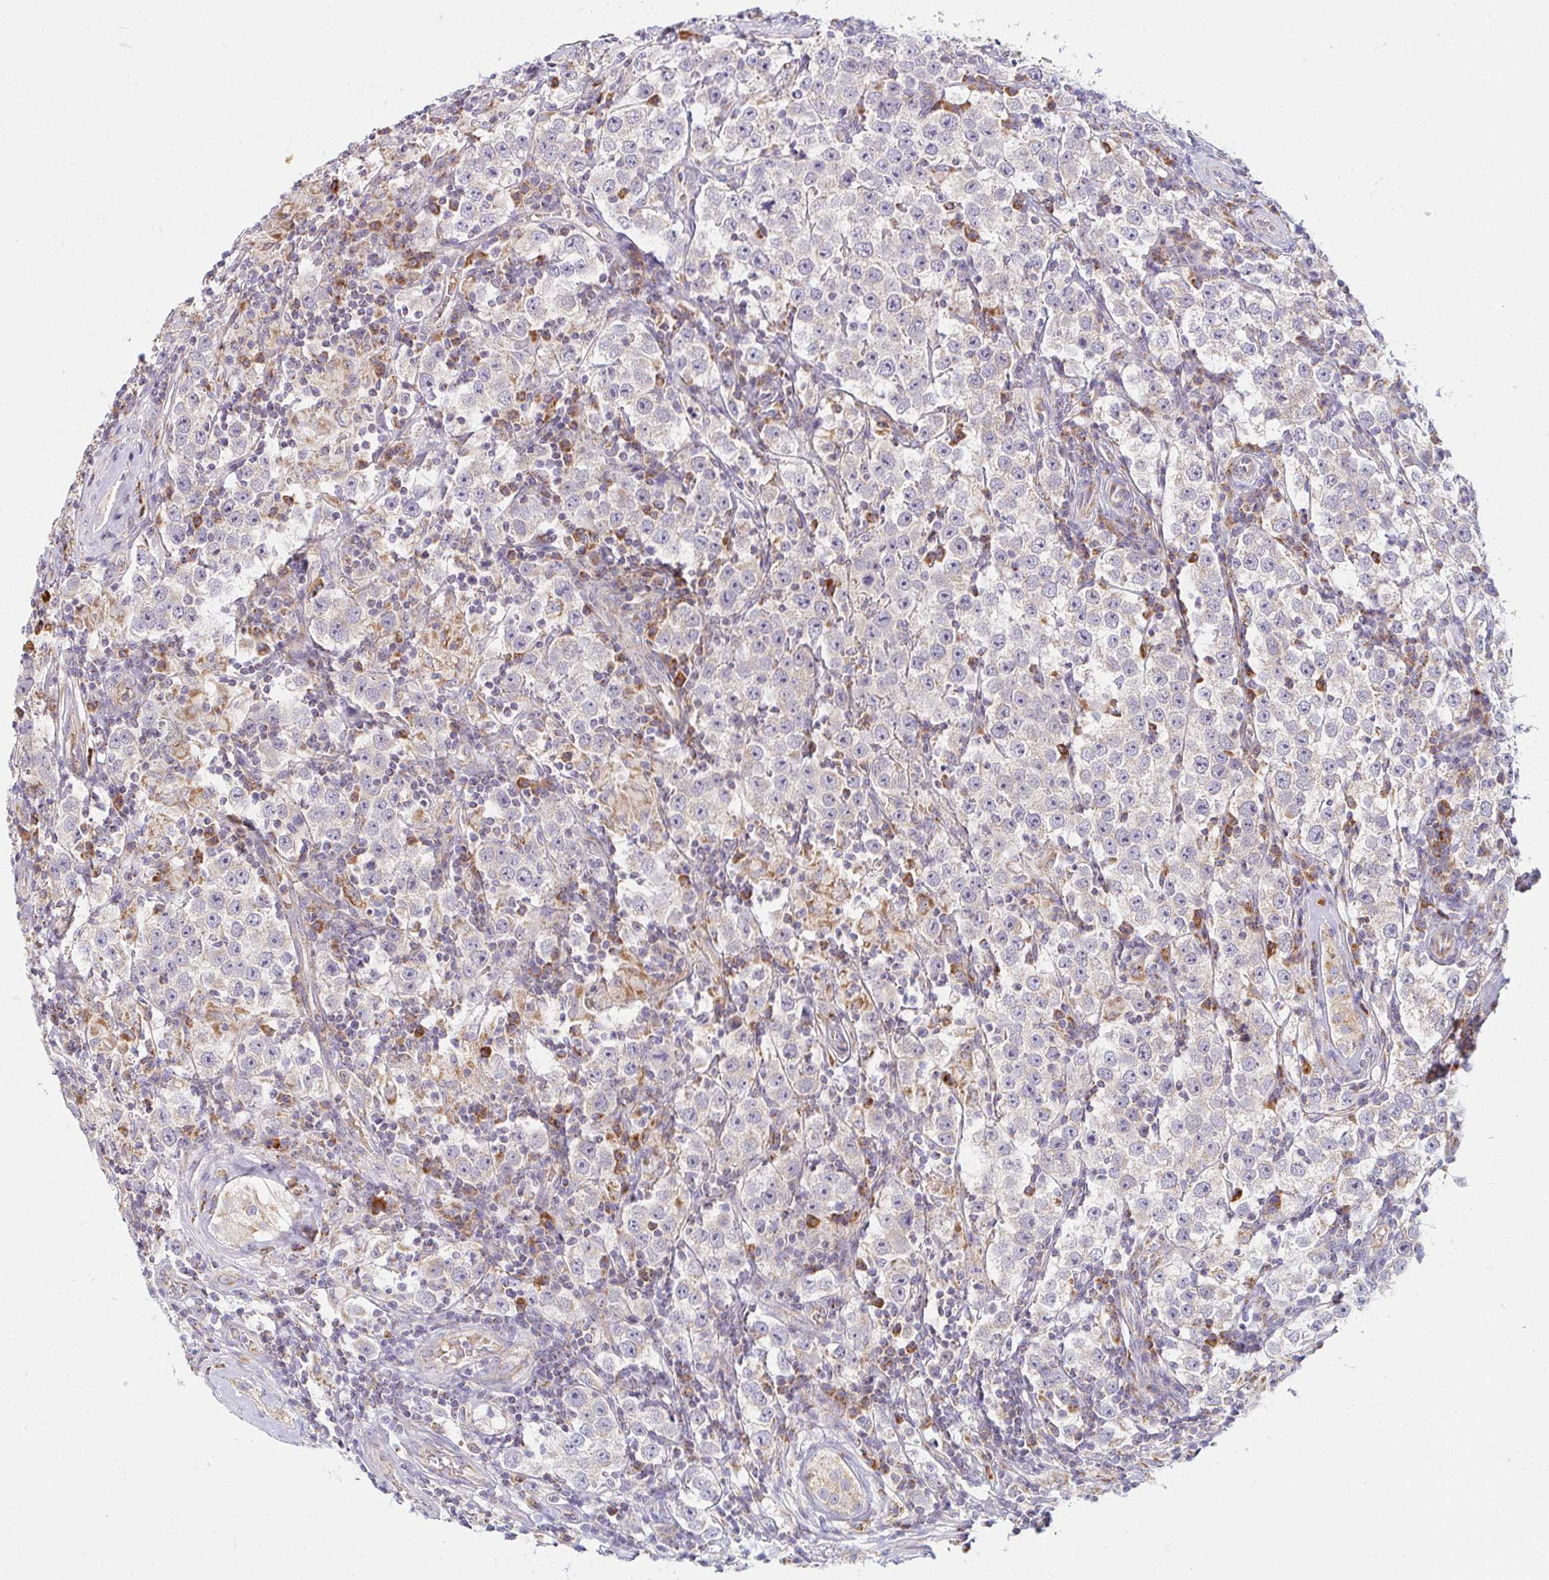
{"staining": {"intensity": "weak", "quantity": "<25%", "location": "cytoplasmic/membranous"}, "tissue": "urothelial cancer", "cell_type": "Tumor cells", "image_type": "cancer", "snomed": [{"axis": "morphology", "description": "Normal tissue, NOS"}, {"axis": "morphology", "description": "Urothelial carcinoma, High grade"}, {"axis": "morphology", "description": "Seminoma, NOS"}, {"axis": "morphology", "description": "Carcinoma, Embryonal, NOS"}, {"axis": "topography", "description": "Urinary bladder"}, {"axis": "topography", "description": "Testis"}], "caption": "Tumor cells show no significant positivity in urothelial cancer. The staining was performed using DAB (3,3'-diaminobenzidine) to visualize the protein expression in brown, while the nuclei were stained in blue with hematoxylin (Magnification: 20x).", "gene": "SKP2", "patient": {"sex": "male", "age": 41}}